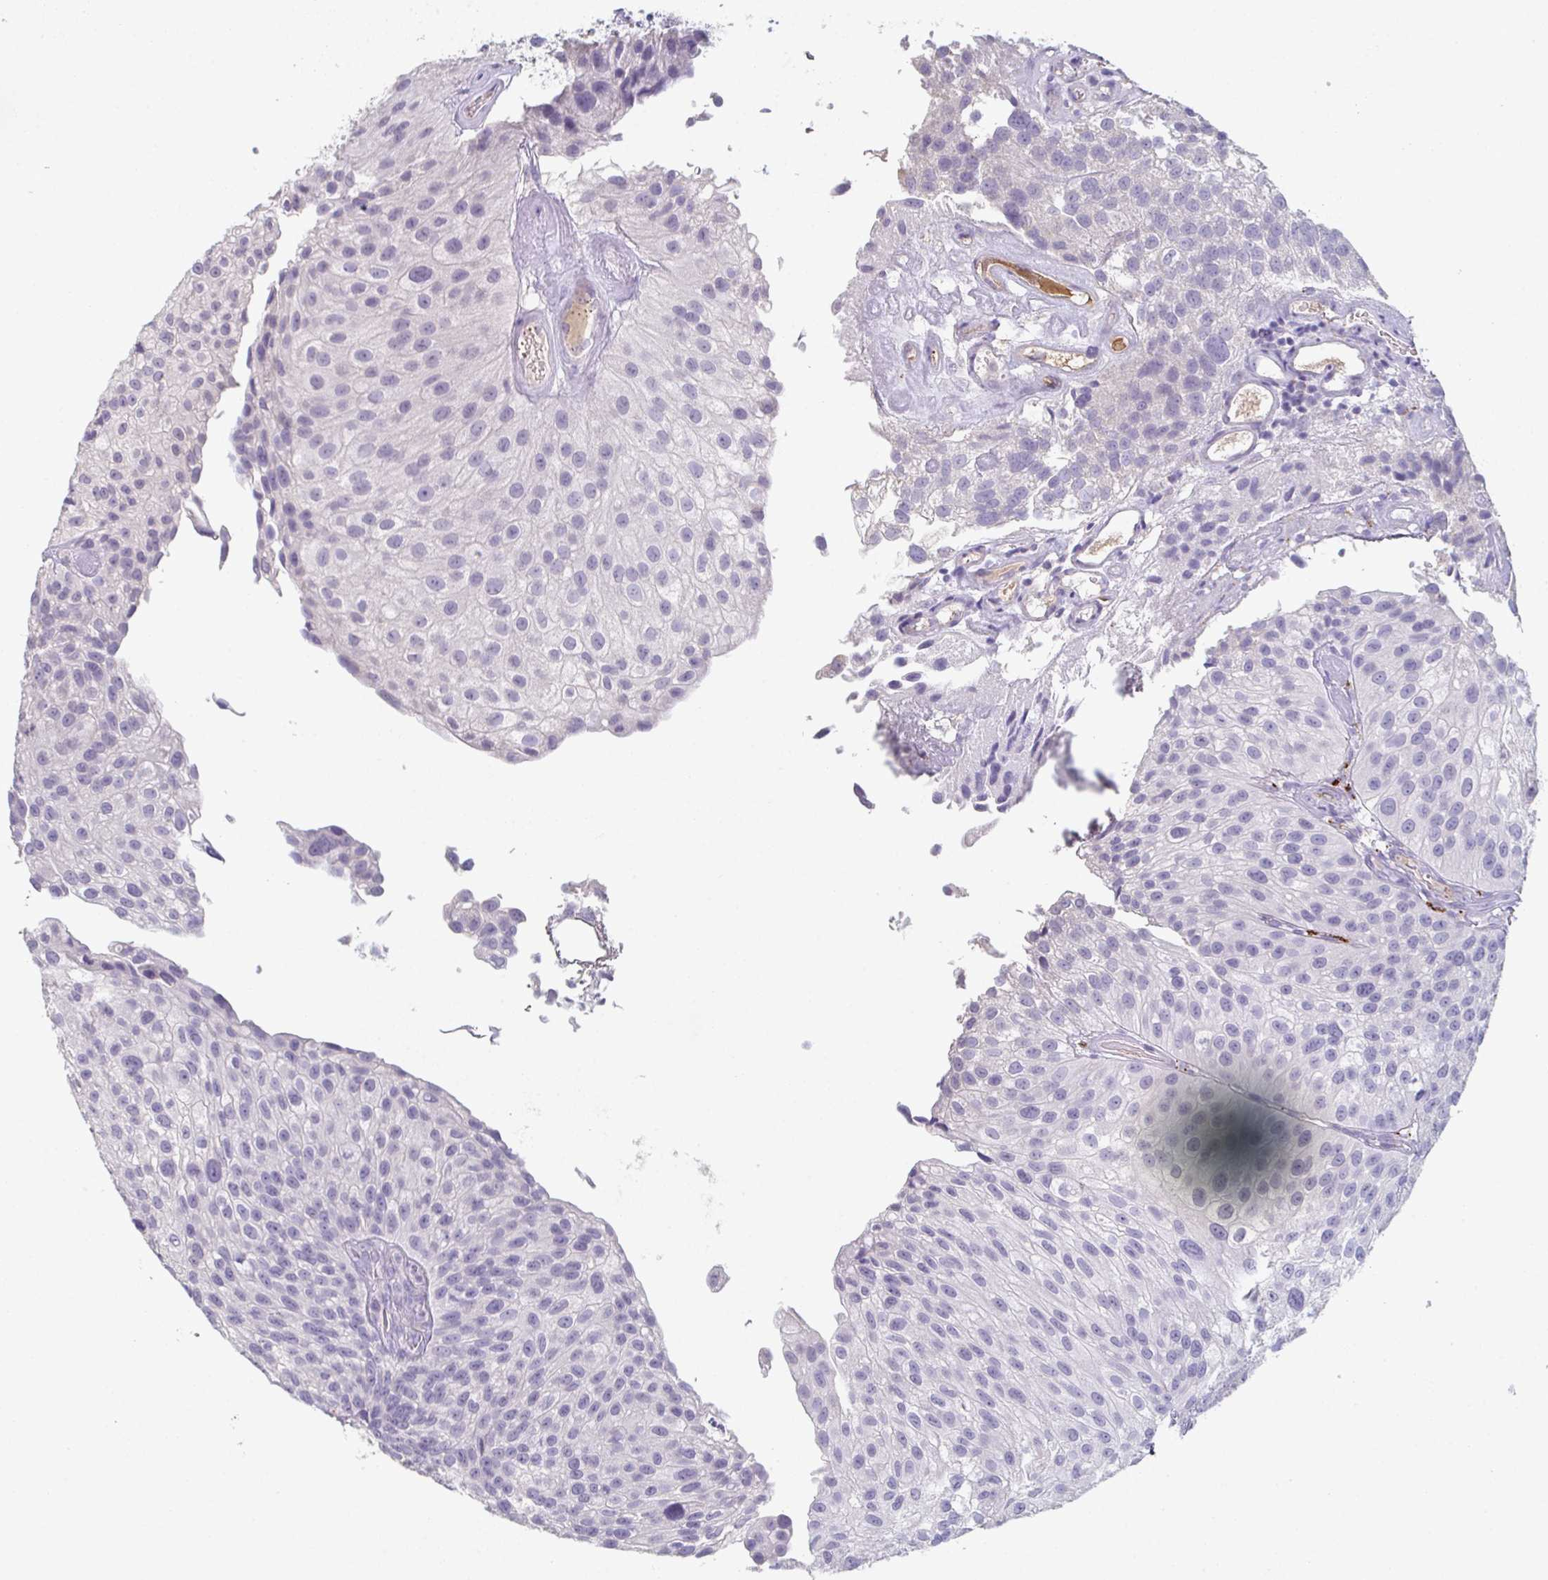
{"staining": {"intensity": "negative", "quantity": "none", "location": "none"}, "tissue": "urothelial cancer", "cell_type": "Tumor cells", "image_type": "cancer", "snomed": [{"axis": "morphology", "description": "Urothelial carcinoma, NOS"}, {"axis": "topography", "description": "Urinary bladder"}], "caption": "The image displays no significant expression in tumor cells of urothelial cancer.", "gene": "ADAM21", "patient": {"sex": "male", "age": 87}}